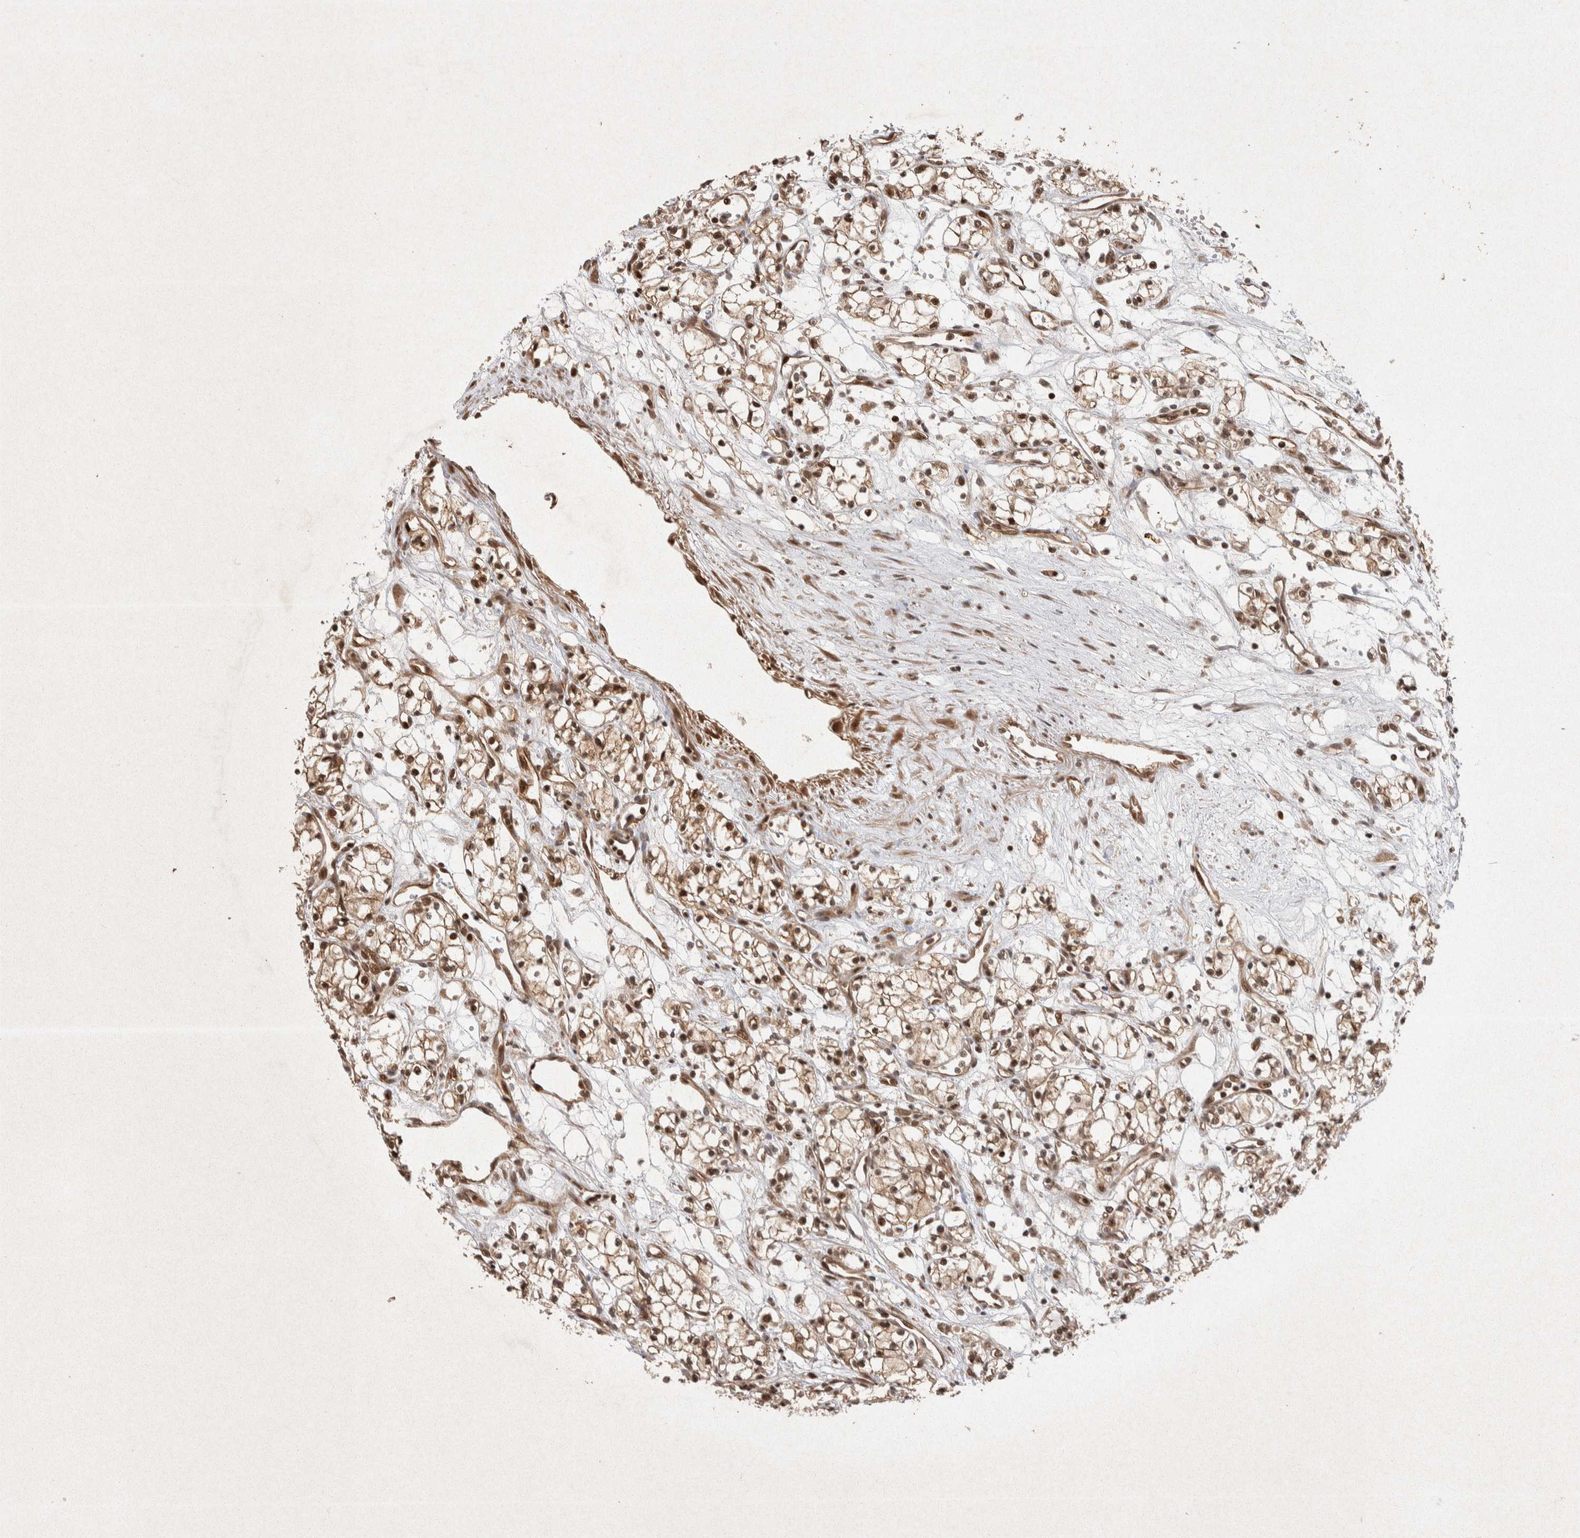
{"staining": {"intensity": "strong", "quantity": ">75%", "location": "cytoplasmic/membranous,nuclear"}, "tissue": "renal cancer", "cell_type": "Tumor cells", "image_type": "cancer", "snomed": [{"axis": "morphology", "description": "Normal tissue, NOS"}, {"axis": "morphology", "description": "Adenocarcinoma, NOS"}, {"axis": "topography", "description": "Kidney"}], "caption": "Immunohistochemical staining of renal cancer (adenocarcinoma) exhibits high levels of strong cytoplasmic/membranous and nuclear protein expression in approximately >75% of tumor cells.", "gene": "TOR1B", "patient": {"sex": "male", "age": 59}}